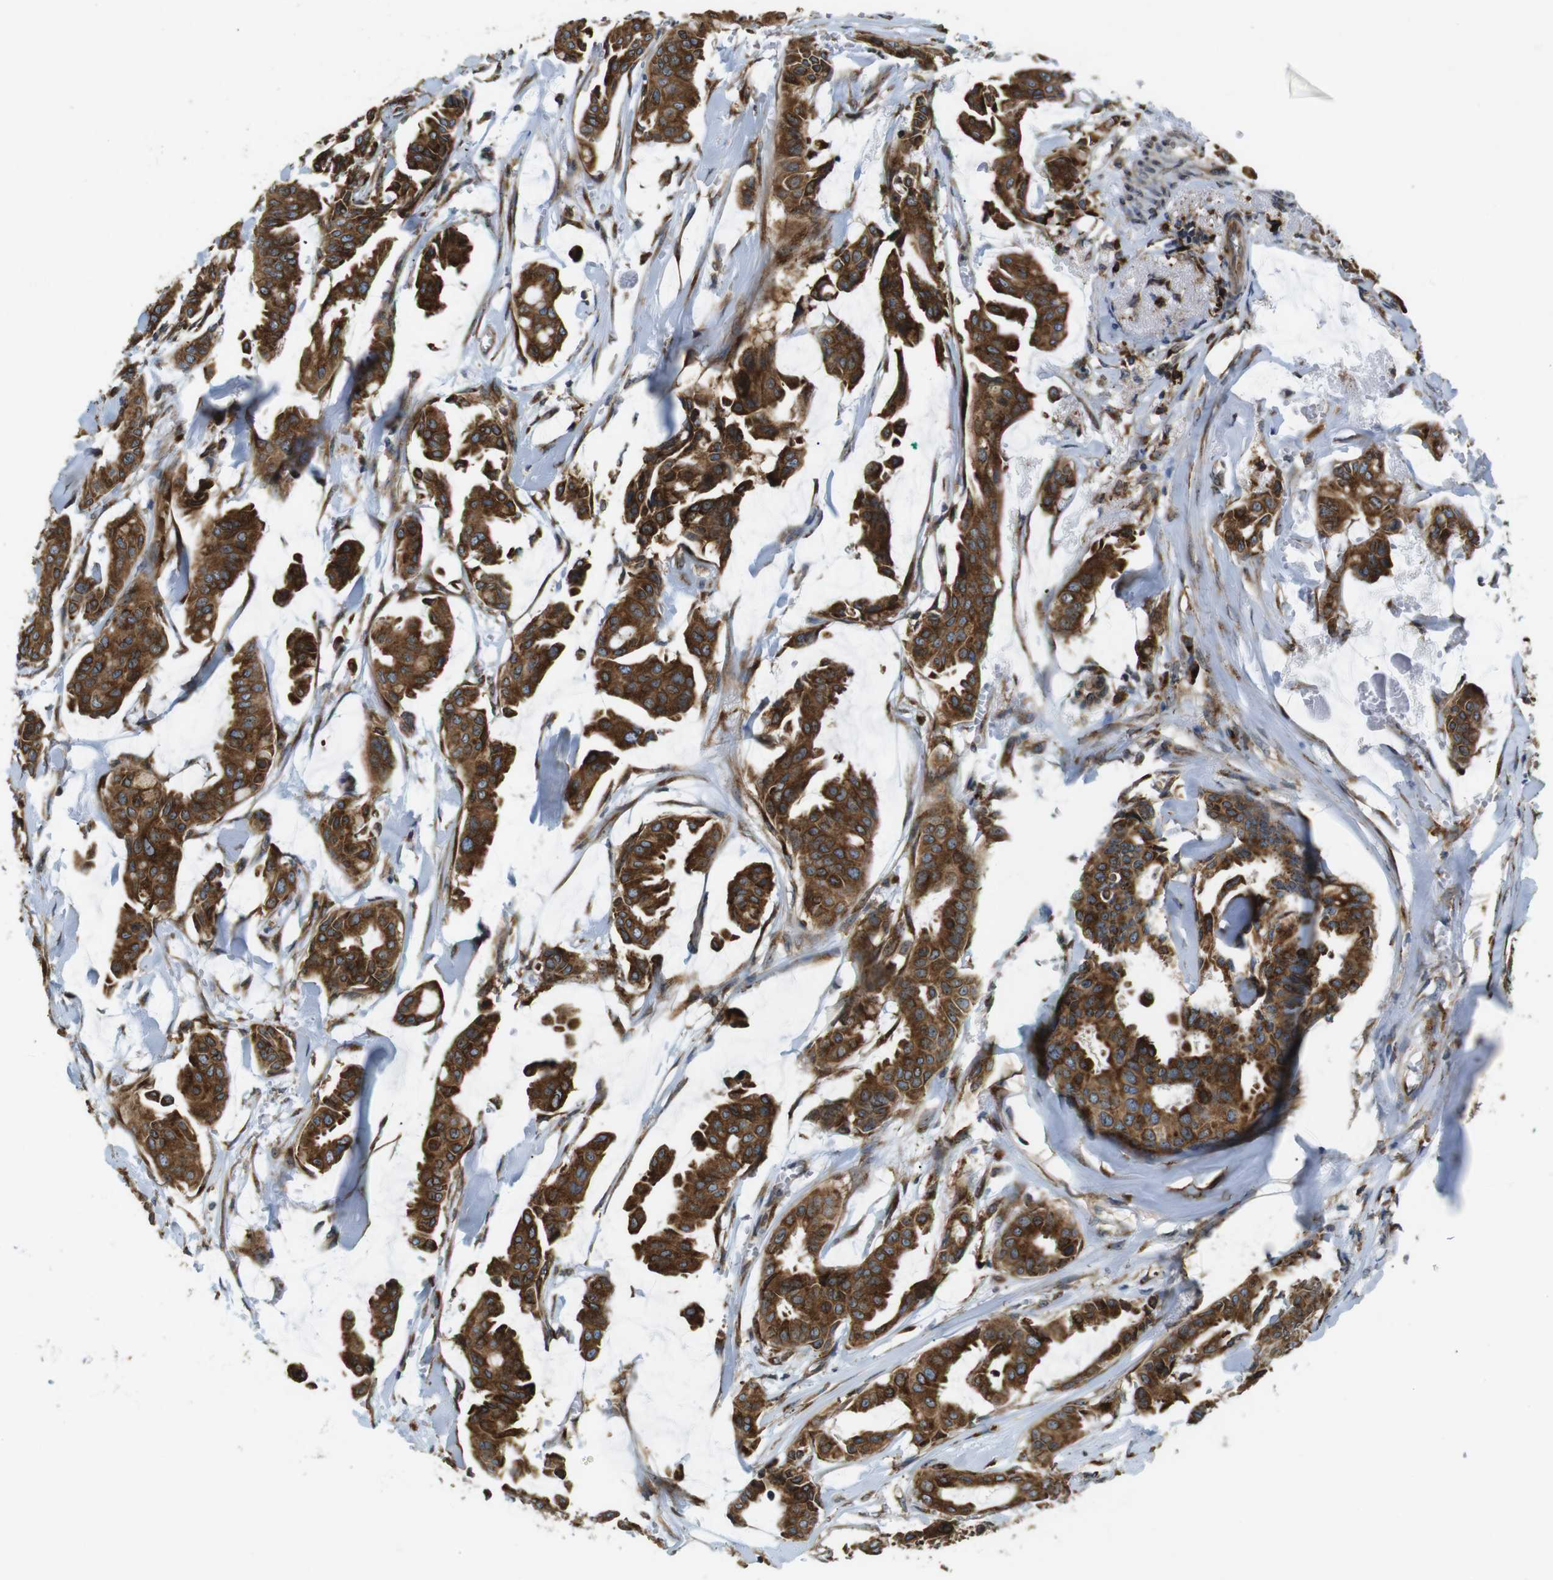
{"staining": {"intensity": "strong", "quantity": ">75%", "location": "cytoplasmic/membranous"}, "tissue": "head and neck cancer", "cell_type": "Tumor cells", "image_type": "cancer", "snomed": [{"axis": "morphology", "description": "Adenocarcinoma, NOS"}, {"axis": "topography", "description": "Salivary gland"}, {"axis": "topography", "description": "Head-Neck"}], "caption": "Immunohistochemistry (IHC) staining of adenocarcinoma (head and neck), which reveals high levels of strong cytoplasmic/membranous expression in approximately >75% of tumor cells indicating strong cytoplasmic/membranous protein expression. The staining was performed using DAB (brown) for protein detection and nuclei were counterstained in hematoxylin (blue).", "gene": "TMEM143", "patient": {"sex": "female", "age": 59}}